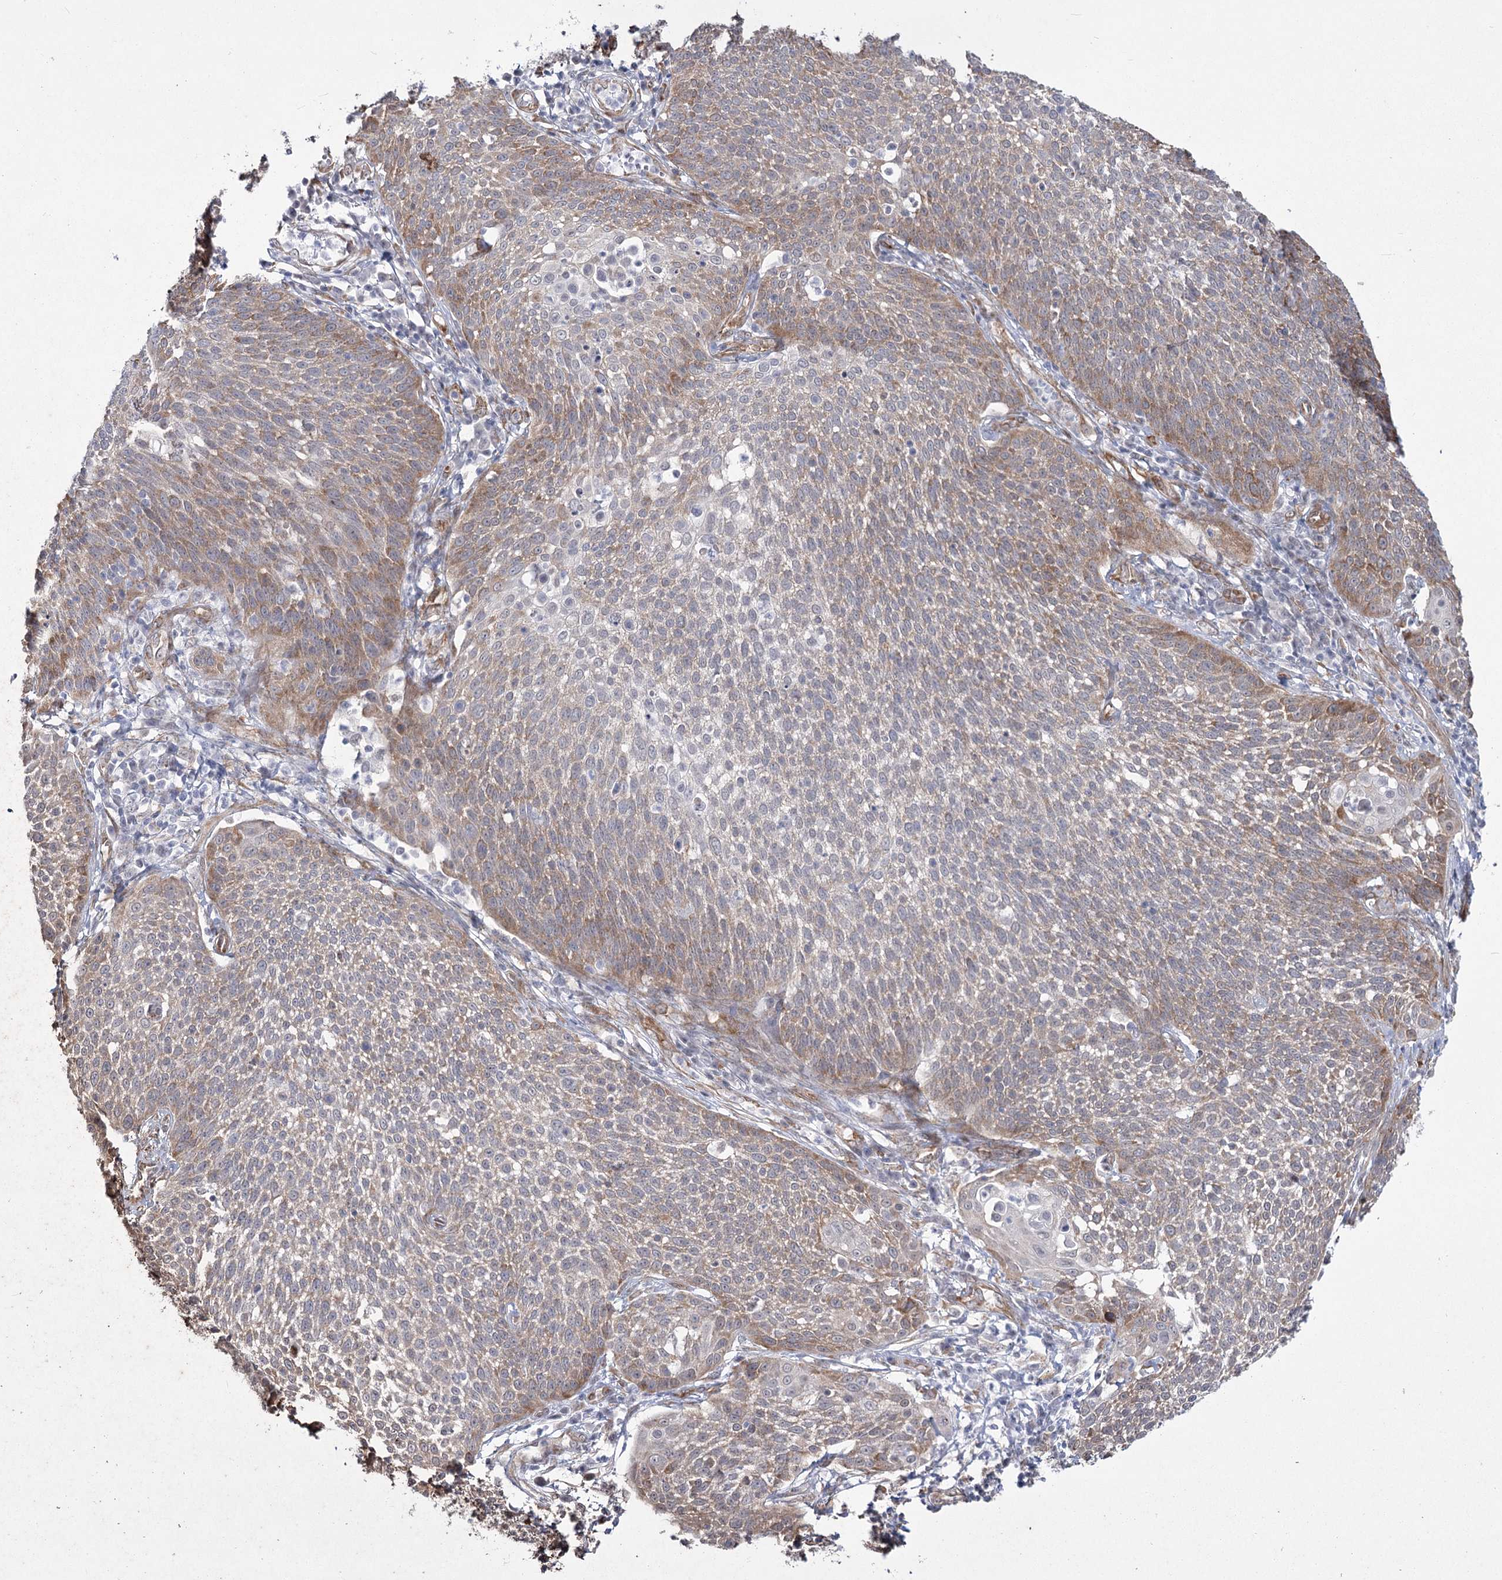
{"staining": {"intensity": "weak", "quantity": "25%-75%", "location": "cytoplasmic/membranous"}, "tissue": "cervical cancer", "cell_type": "Tumor cells", "image_type": "cancer", "snomed": [{"axis": "morphology", "description": "Squamous cell carcinoma, NOS"}, {"axis": "topography", "description": "Cervix"}], "caption": "Cervical cancer tissue demonstrates weak cytoplasmic/membranous positivity in about 25%-75% of tumor cells, visualized by immunohistochemistry.", "gene": "YBX3", "patient": {"sex": "female", "age": 34}}